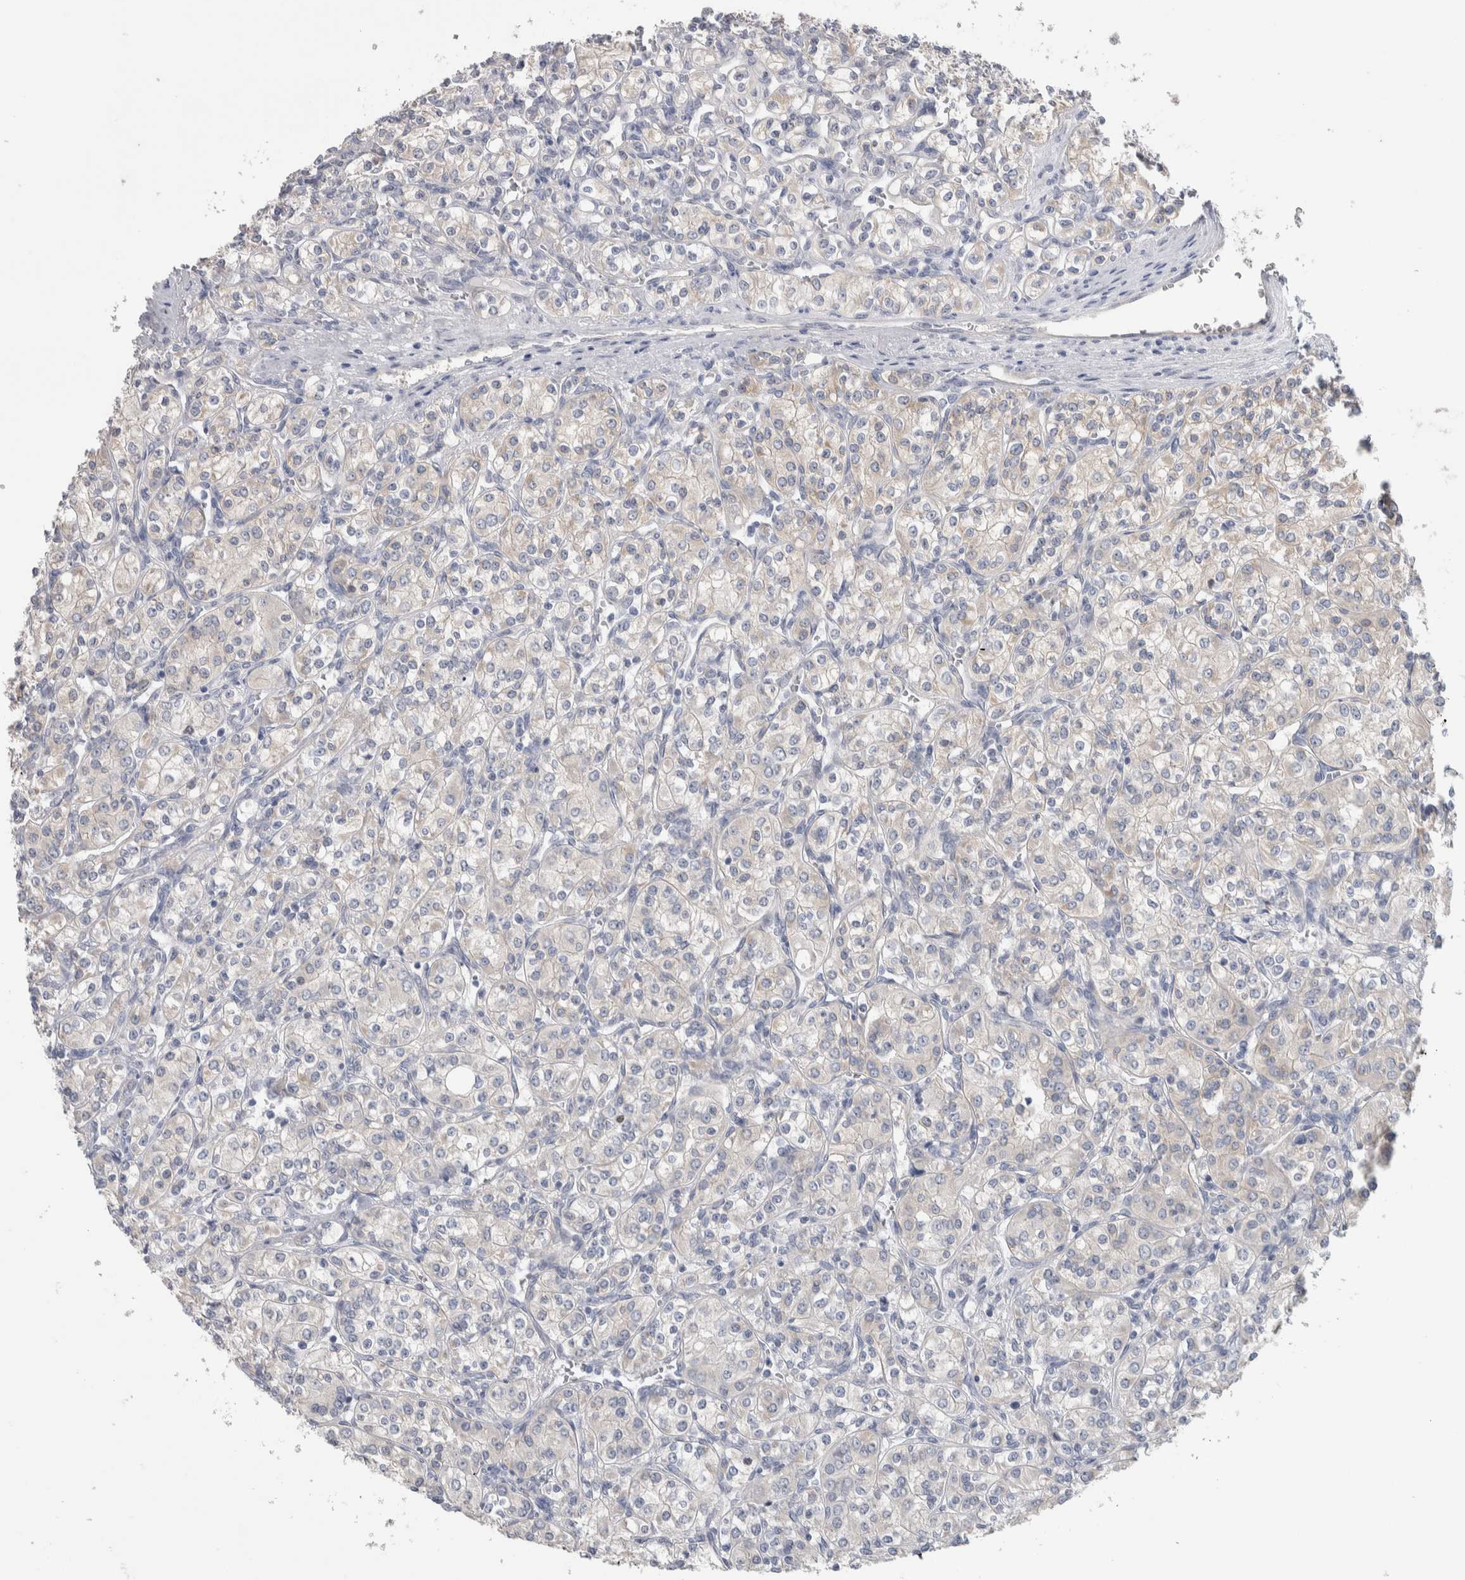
{"staining": {"intensity": "weak", "quantity": "<25%", "location": "cytoplasmic/membranous"}, "tissue": "renal cancer", "cell_type": "Tumor cells", "image_type": "cancer", "snomed": [{"axis": "morphology", "description": "Adenocarcinoma, NOS"}, {"axis": "topography", "description": "Kidney"}], "caption": "The immunohistochemistry micrograph has no significant expression in tumor cells of adenocarcinoma (renal) tissue.", "gene": "GPHN", "patient": {"sex": "male", "age": 77}}